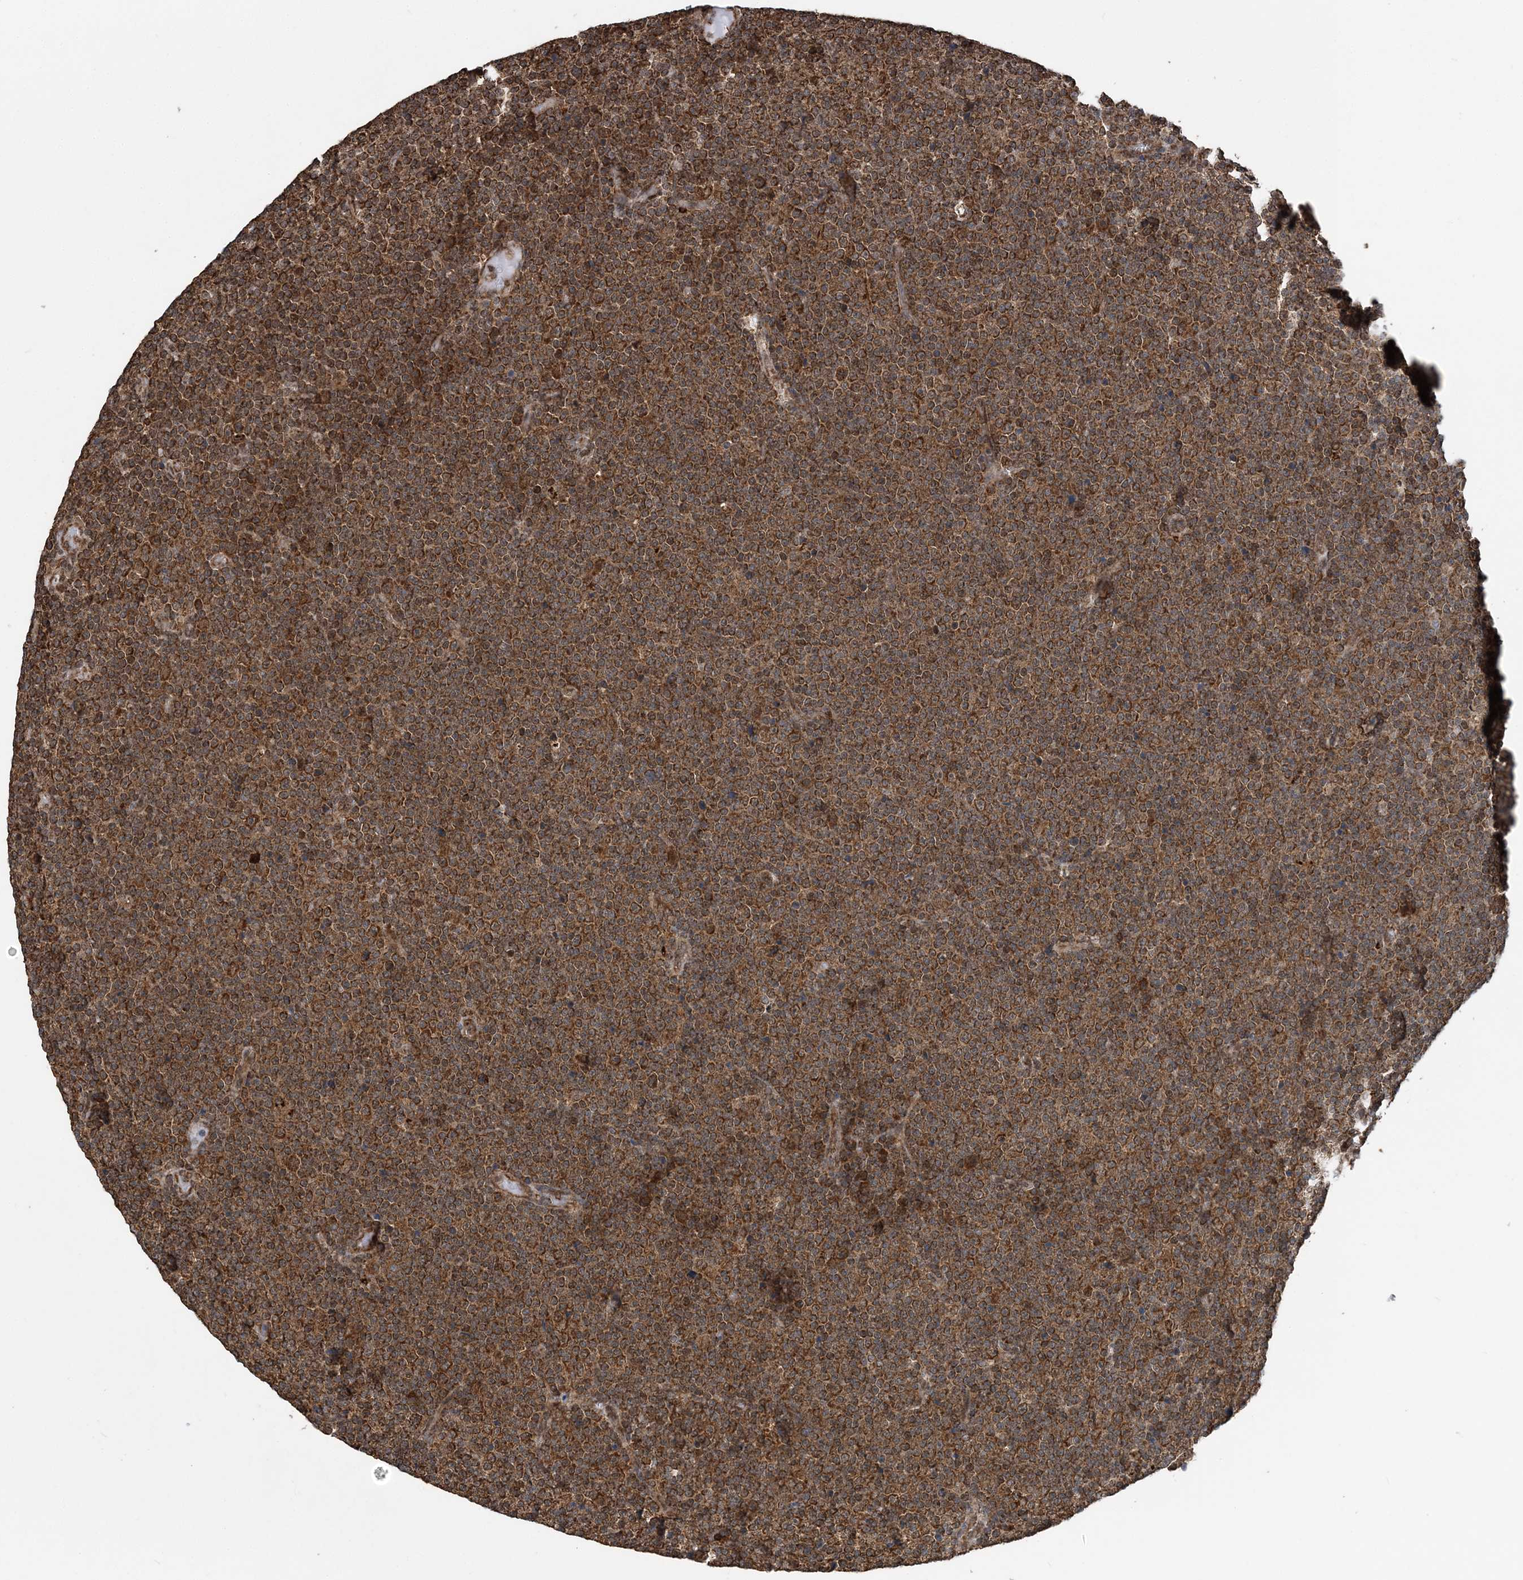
{"staining": {"intensity": "strong", "quantity": ">75%", "location": "cytoplasmic/membranous"}, "tissue": "lymphoma", "cell_type": "Tumor cells", "image_type": "cancer", "snomed": [{"axis": "morphology", "description": "Malignant lymphoma, non-Hodgkin's type, Low grade"}, {"axis": "topography", "description": "Lymph node"}], "caption": "Immunohistochemistry photomicrograph of neoplastic tissue: human low-grade malignant lymphoma, non-Hodgkin's type stained using immunohistochemistry (IHC) shows high levels of strong protein expression localized specifically in the cytoplasmic/membranous of tumor cells, appearing as a cytoplasmic/membranous brown color.", "gene": "PCBP1", "patient": {"sex": "female", "age": 67}}